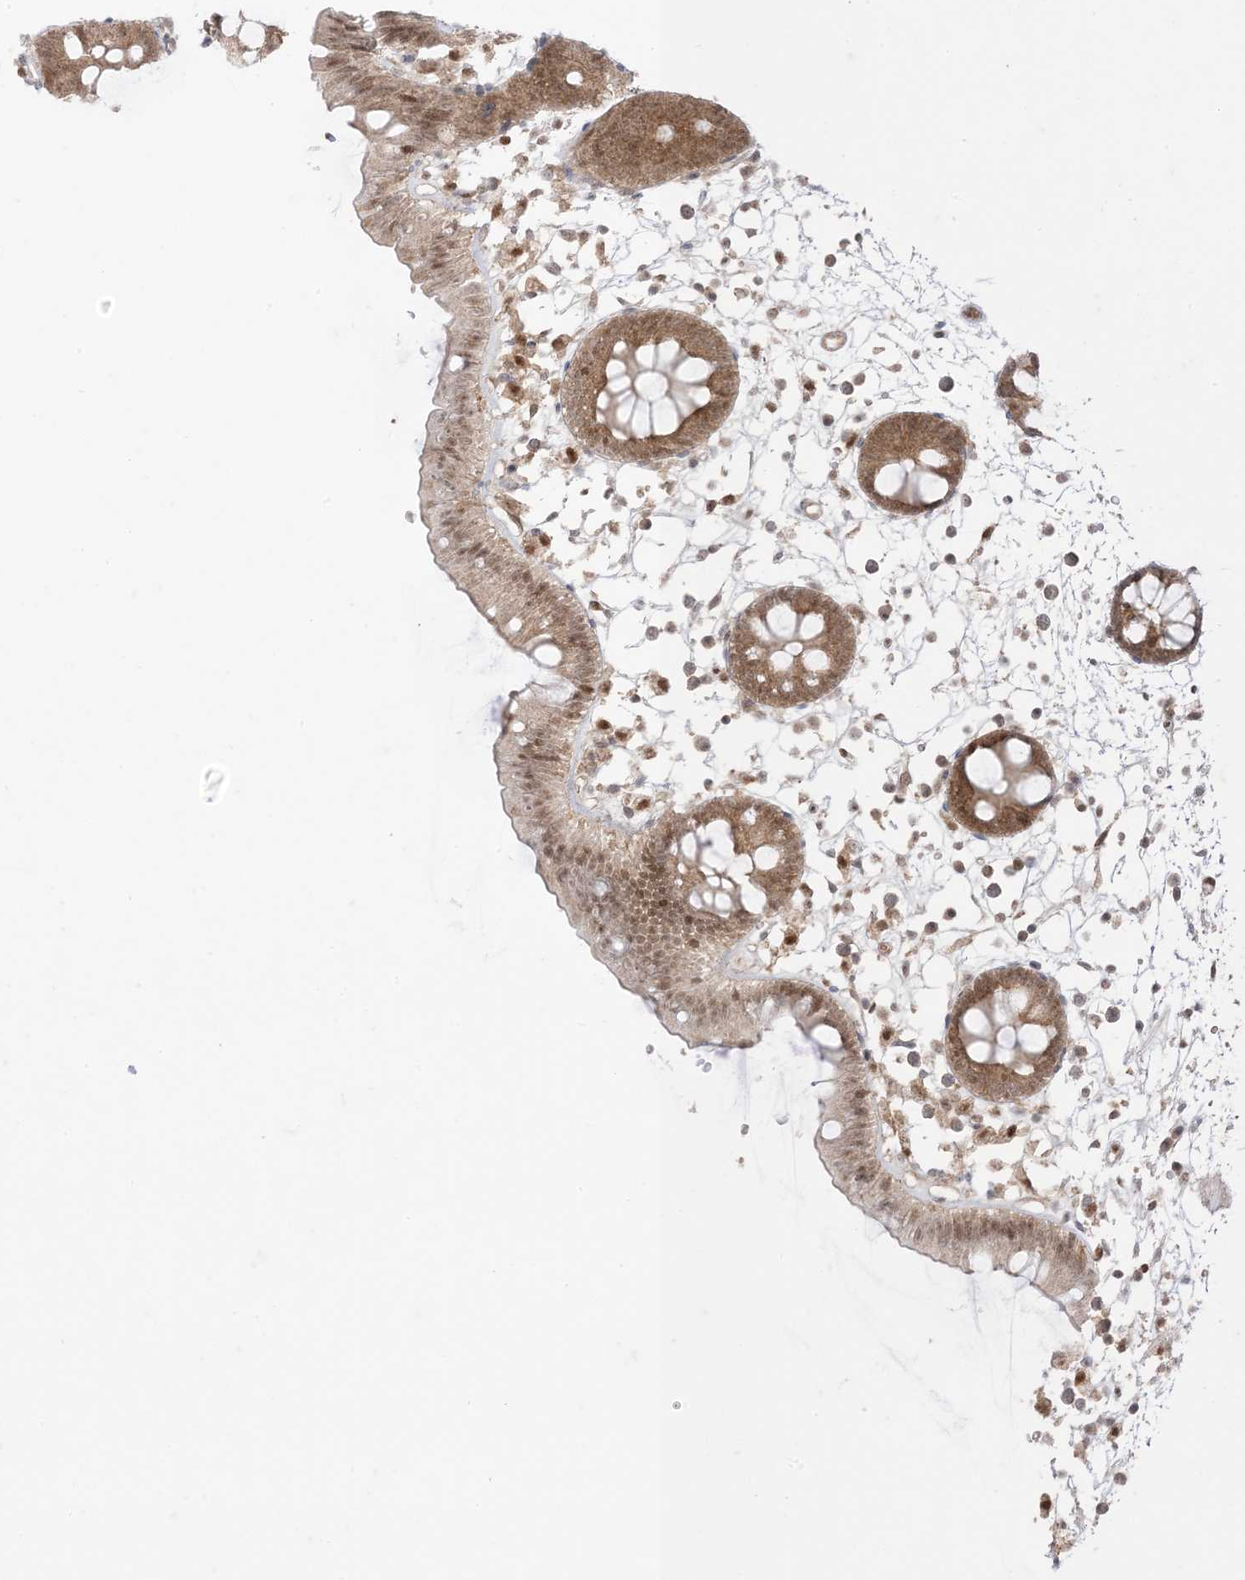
{"staining": {"intensity": "moderate", "quantity": ">75%", "location": "cytoplasmic/membranous,nuclear"}, "tissue": "colon", "cell_type": "Endothelial cells", "image_type": "normal", "snomed": [{"axis": "morphology", "description": "Normal tissue, NOS"}, {"axis": "topography", "description": "Colon"}], "caption": "Human colon stained for a protein (brown) reveals moderate cytoplasmic/membranous,nuclear positive staining in approximately >75% of endothelial cells.", "gene": "PTPA", "patient": {"sex": "male", "age": 56}}